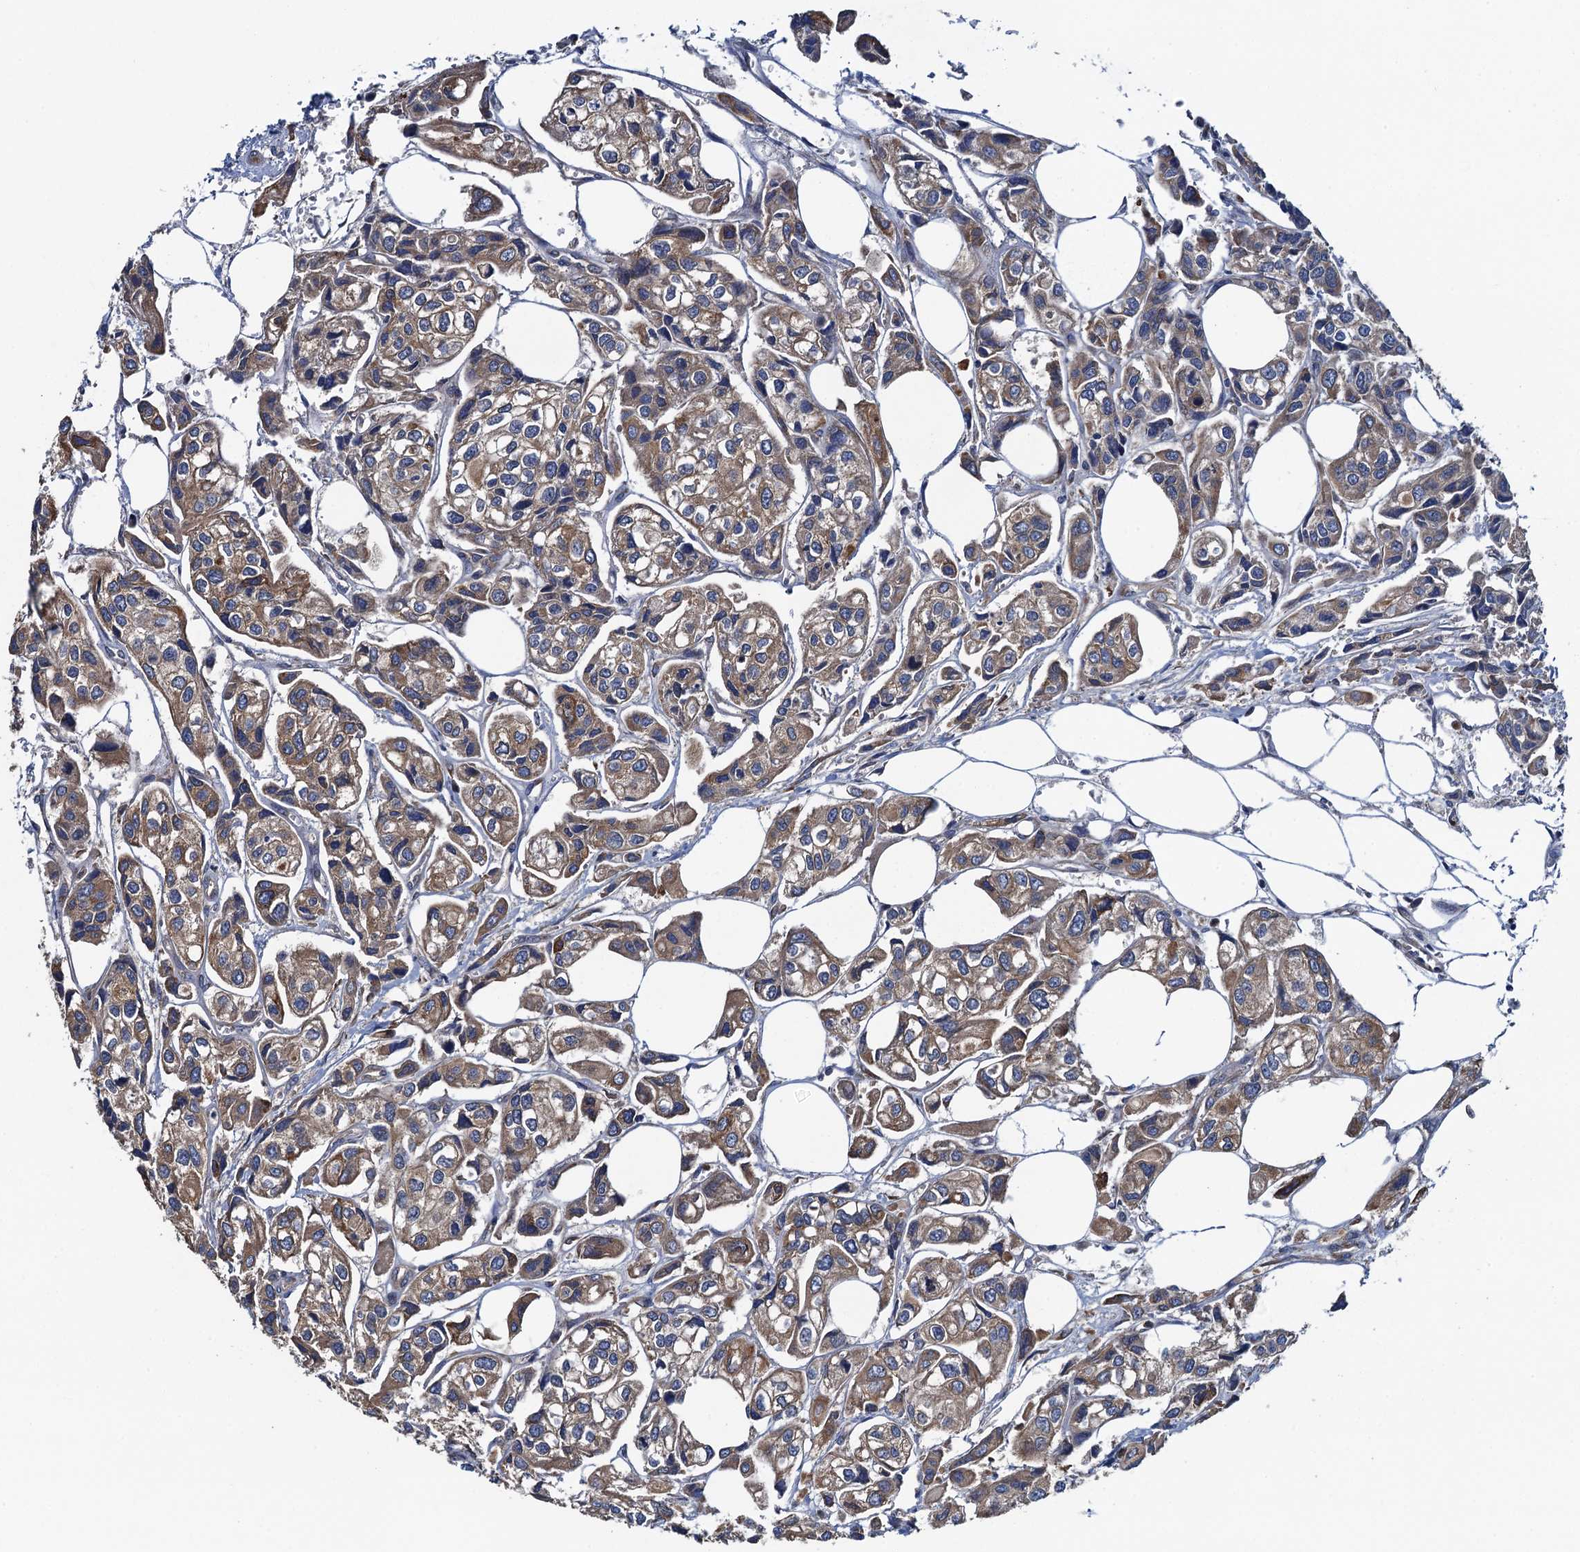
{"staining": {"intensity": "moderate", "quantity": ">75%", "location": "cytoplasmic/membranous"}, "tissue": "urothelial cancer", "cell_type": "Tumor cells", "image_type": "cancer", "snomed": [{"axis": "morphology", "description": "Urothelial carcinoma, High grade"}, {"axis": "topography", "description": "Urinary bladder"}], "caption": "Urothelial carcinoma (high-grade) stained for a protein reveals moderate cytoplasmic/membranous positivity in tumor cells.", "gene": "ADCY9", "patient": {"sex": "male", "age": 67}}